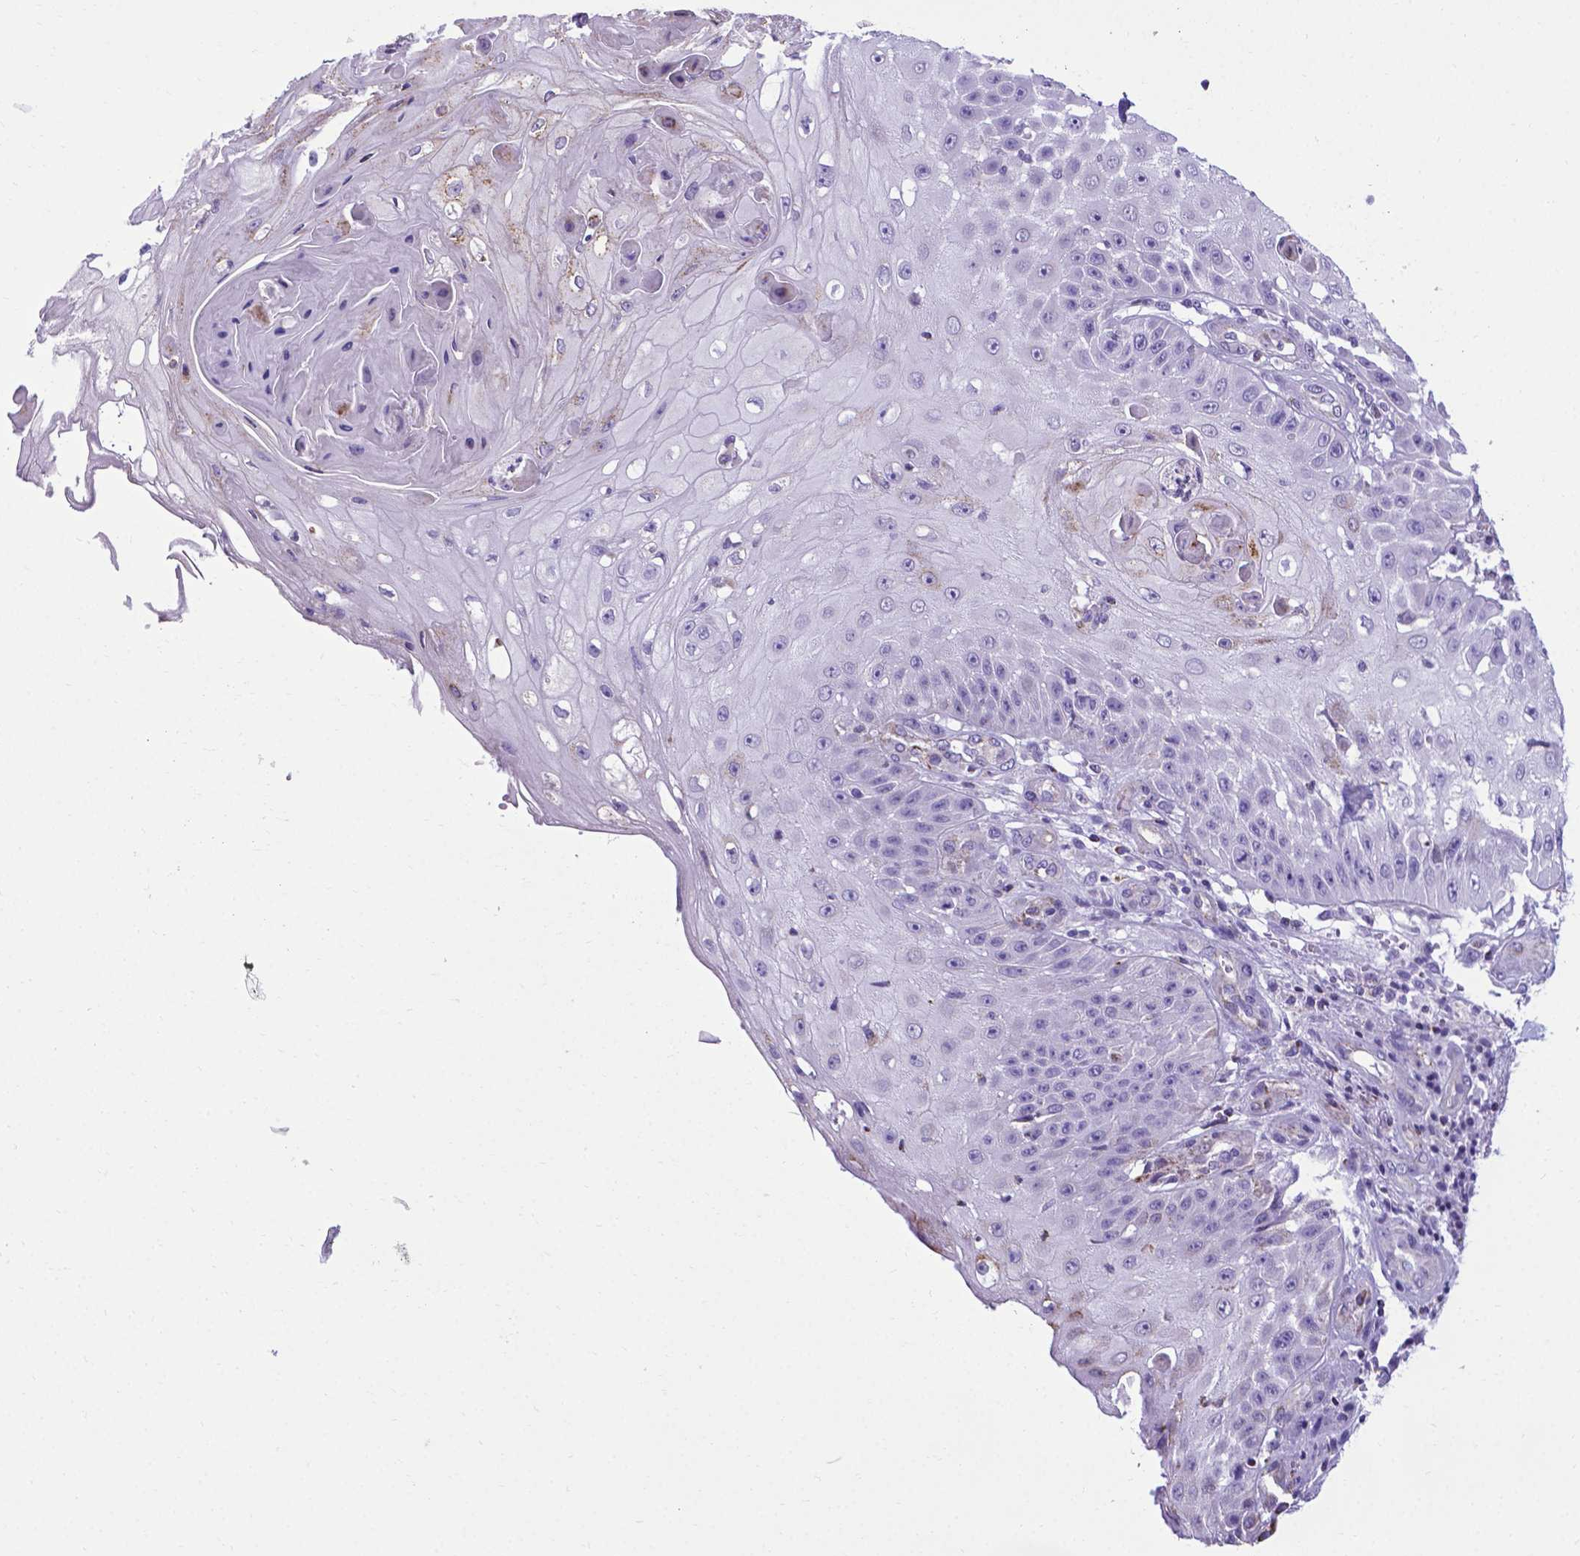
{"staining": {"intensity": "negative", "quantity": "none", "location": "none"}, "tissue": "skin cancer", "cell_type": "Tumor cells", "image_type": "cancer", "snomed": [{"axis": "morphology", "description": "Squamous cell carcinoma, NOS"}, {"axis": "topography", "description": "Skin"}], "caption": "DAB (3,3'-diaminobenzidine) immunohistochemical staining of skin cancer exhibits no significant staining in tumor cells.", "gene": "POU3F3", "patient": {"sex": "male", "age": 70}}